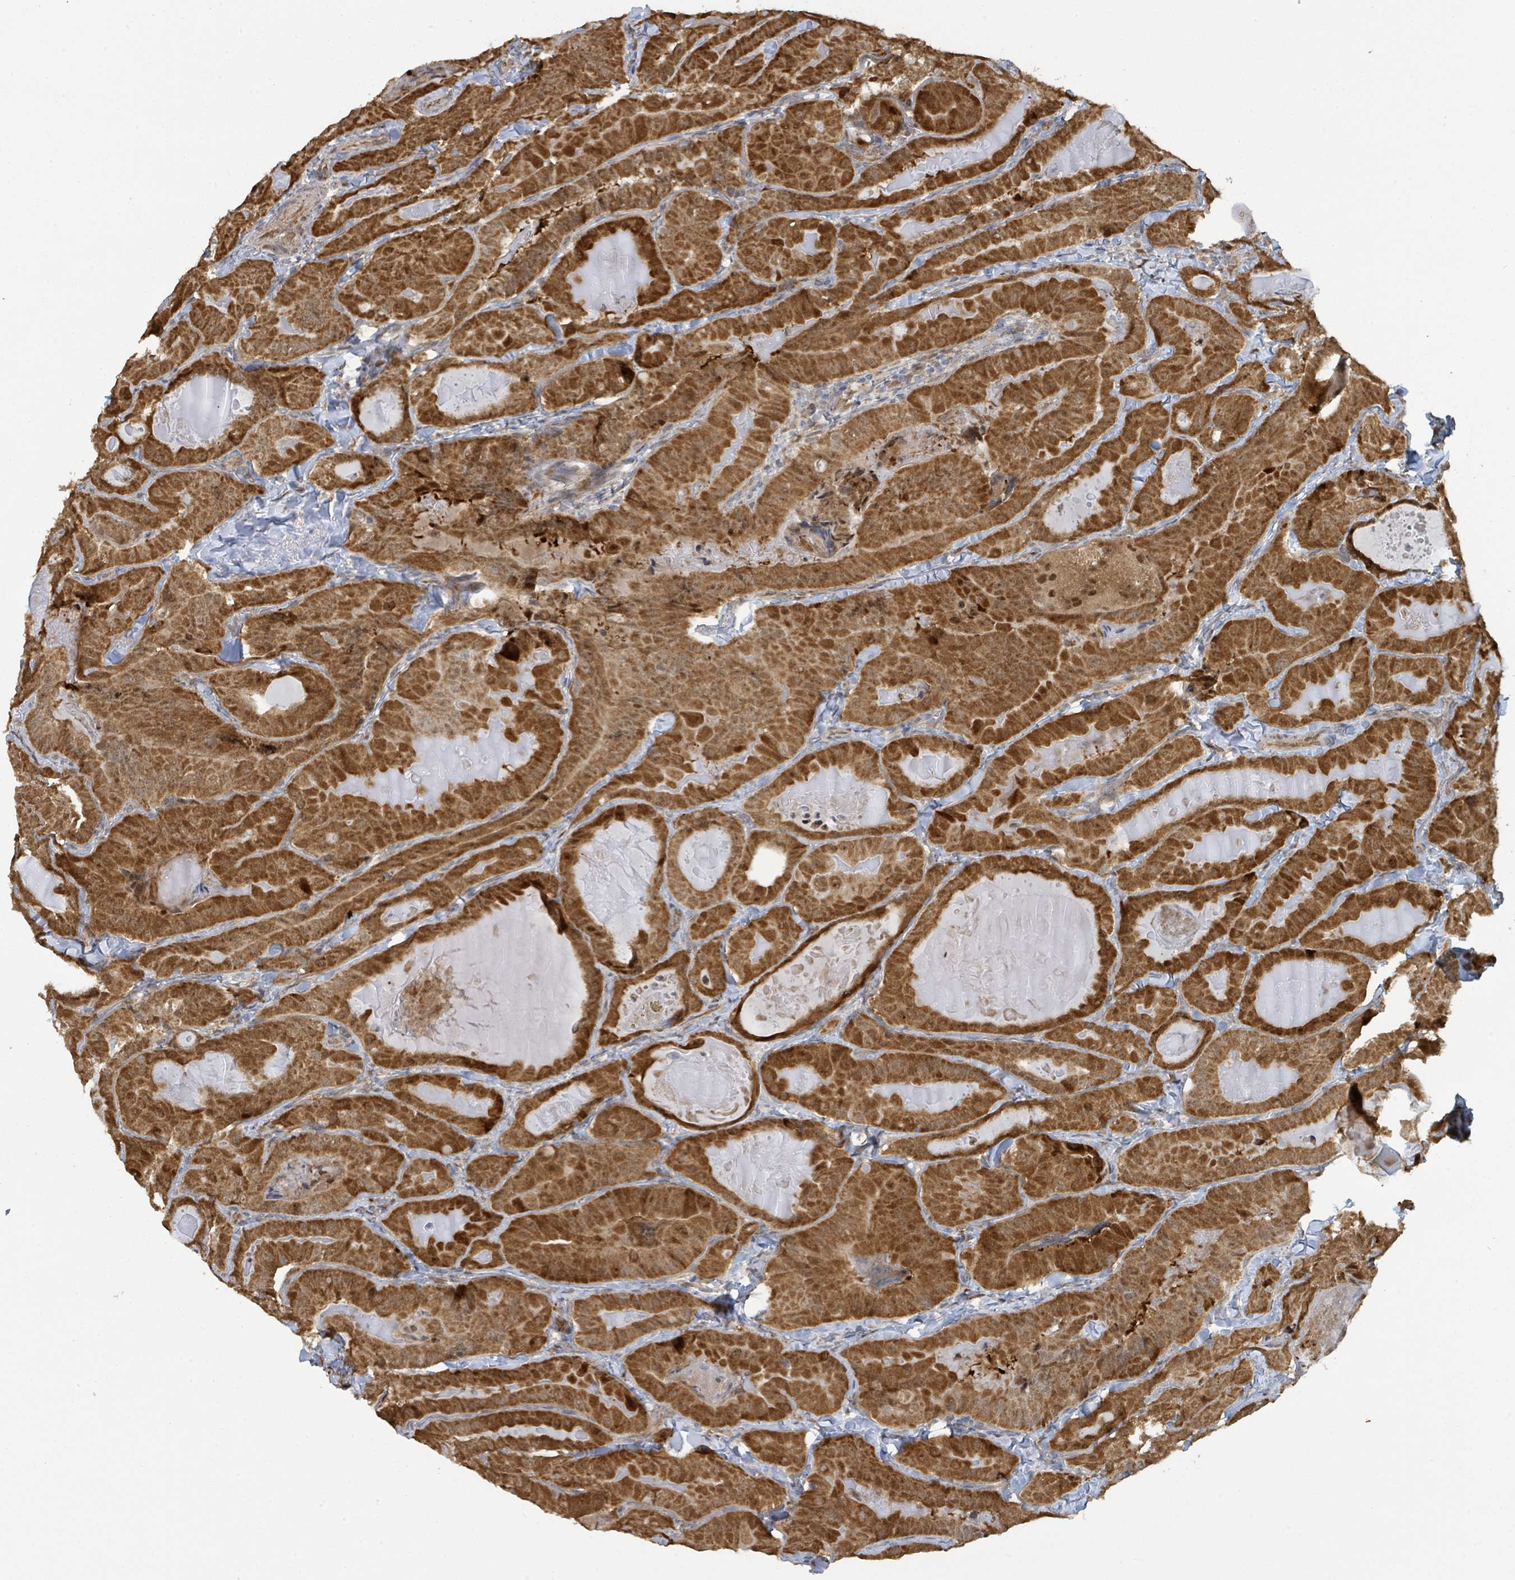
{"staining": {"intensity": "strong", "quantity": ">75%", "location": "cytoplasmic/membranous,nuclear"}, "tissue": "thyroid cancer", "cell_type": "Tumor cells", "image_type": "cancer", "snomed": [{"axis": "morphology", "description": "Papillary adenocarcinoma, NOS"}, {"axis": "topography", "description": "Thyroid gland"}], "caption": "The image displays a brown stain indicating the presence of a protein in the cytoplasmic/membranous and nuclear of tumor cells in thyroid papillary adenocarcinoma.", "gene": "PSMB7", "patient": {"sex": "female", "age": 68}}